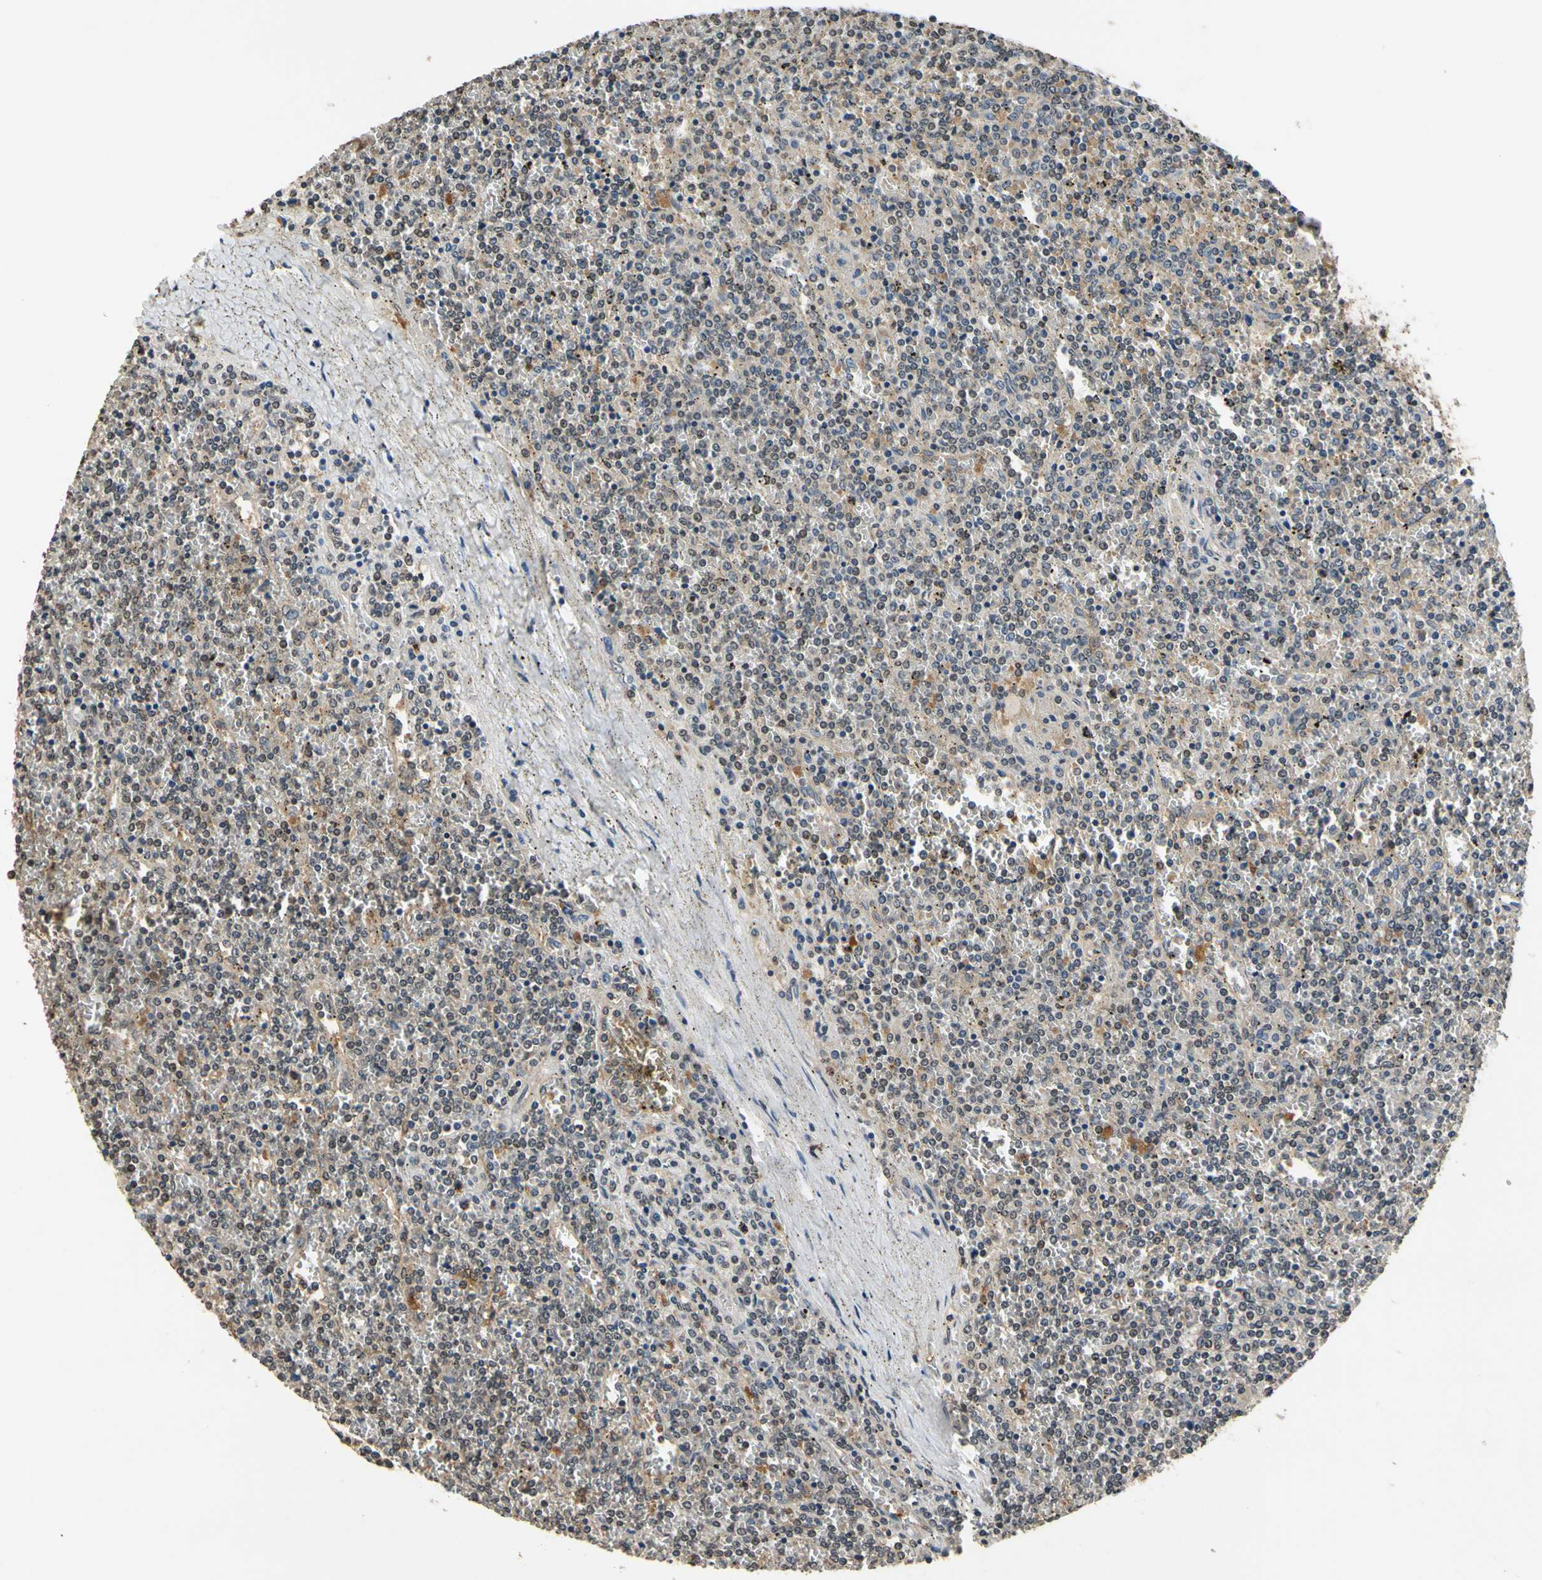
{"staining": {"intensity": "weak", "quantity": "25%-75%", "location": "cytoplasmic/membranous,nuclear"}, "tissue": "lymphoma", "cell_type": "Tumor cells", "image_type": "cancer", "snomed": [{"axis": "morphology", "description": "Malignant lymphoma, non-Hodgkin's type, Low grade"}, {"axis": "topography", "description": "Spleen"}], "caption": "IHC of lymphoma exhibits low levels of weak cytoplasmic/membranous and nuclear expression in approximately 25%-75% of tumor cells. (DAB (3,3'-diaminobenzidine) IHC, brown staining for protein, blue staining for nuclei).", "gene": "GCLC", "patient": {"sex": "female", "age": 19}}